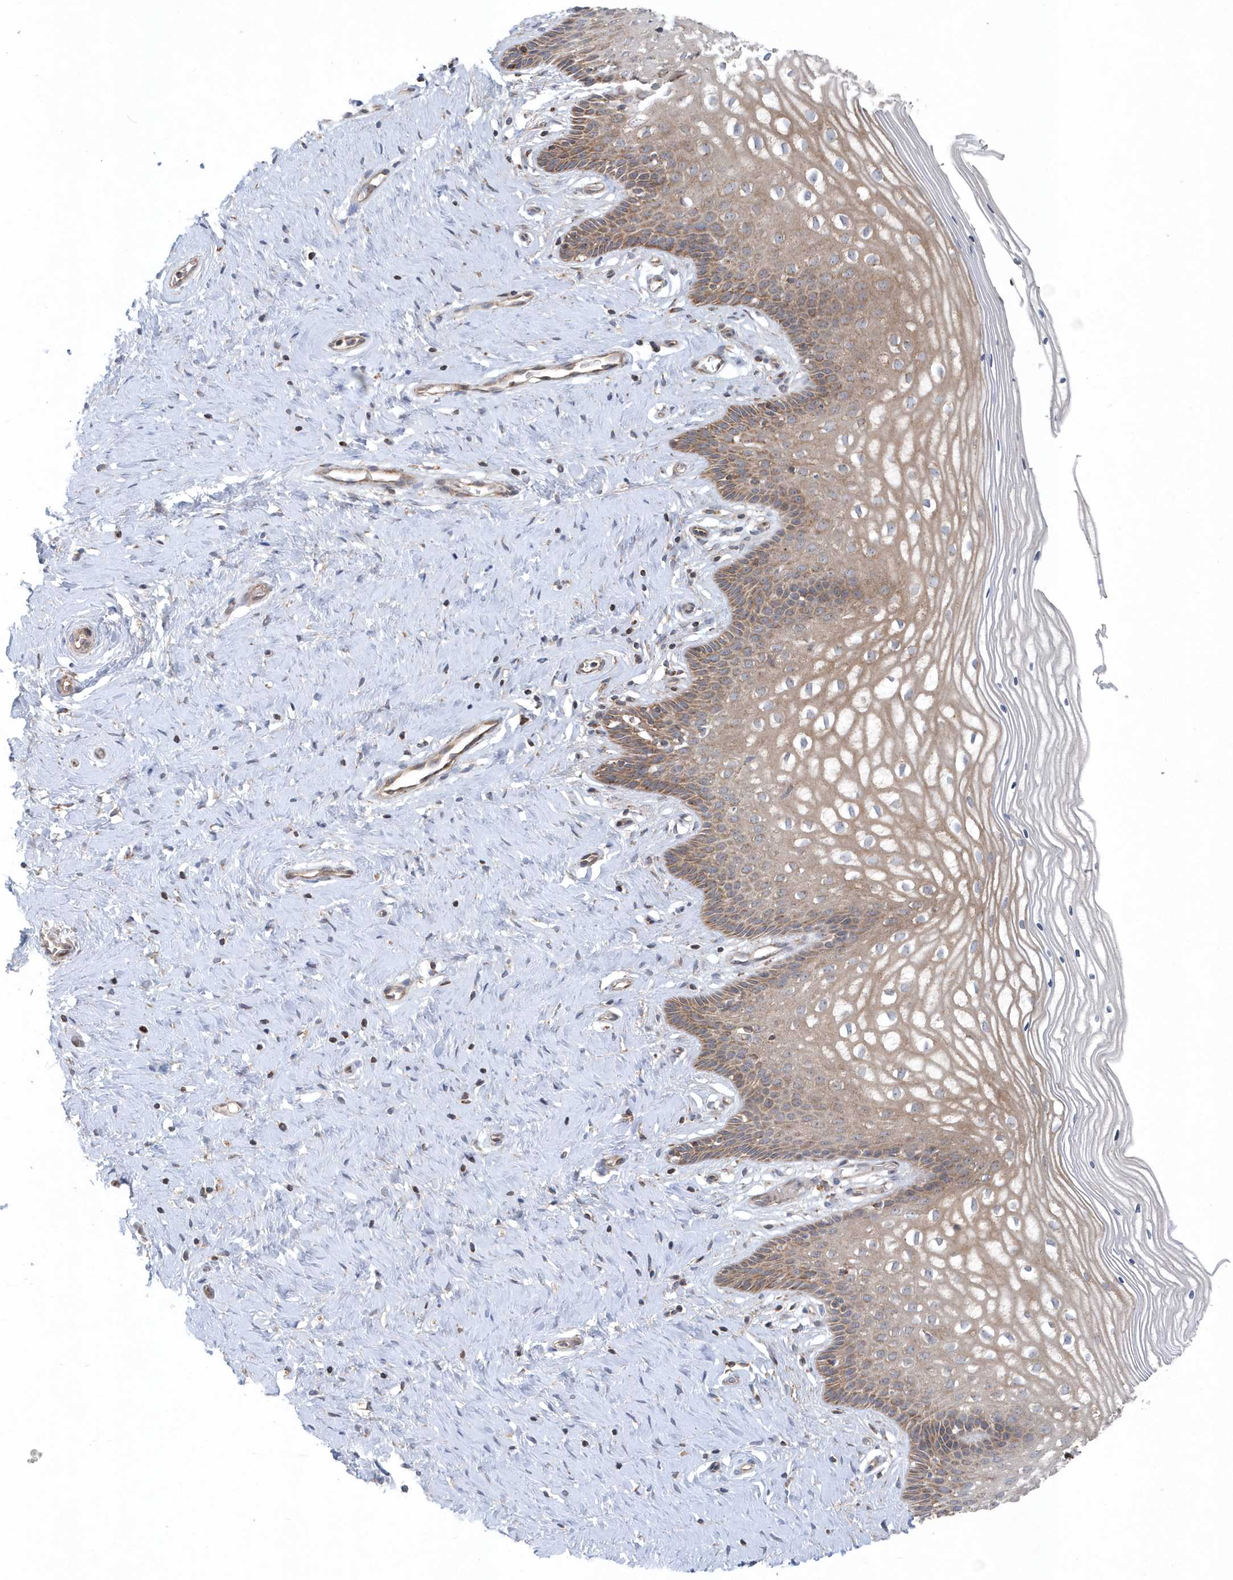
{"staining": {"intensity": "moderate", "quantity": "25%-75%", "location": "cytoplasmic/membranous"}, "tissue": "cervix", "cell_type": "Glandular cells", "image_type": "normal", "snomed": [{"axis": "morphology", "description": "Normal tissue, NOS"}, {"axis": "topography", "description": "Cervix"}], "caption": "Brown immunohistochemical staining in normal cervix demonstrates moderate cytoplasmic/membranous positivity in approximately 25%-75% of glandular cells. (DAB = brown stain, brightfield microscopy at high magnification).", "gene": "PPP1R7", "patient": {"sex": "female", "age": 33}}